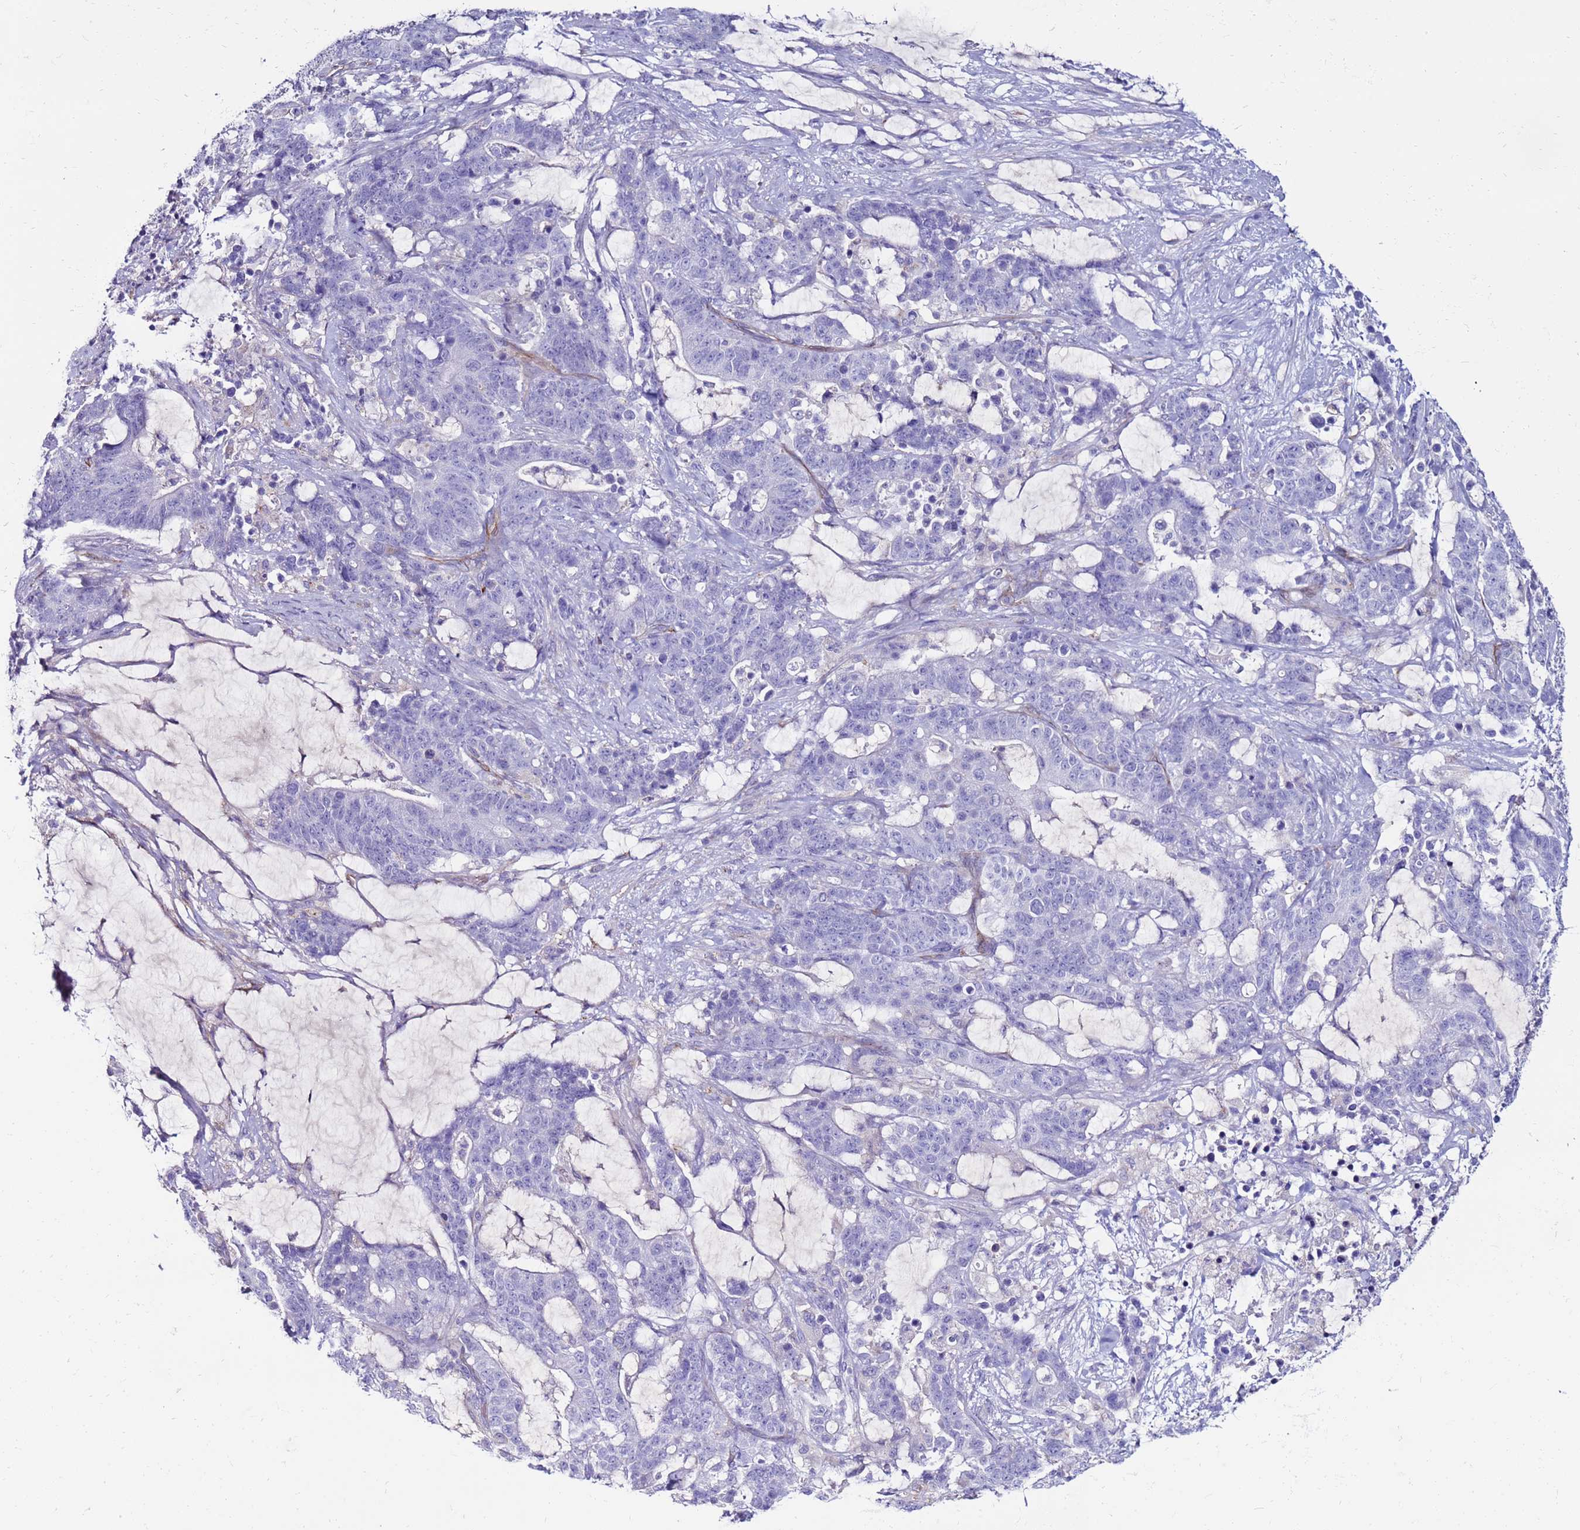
{"staining": {"intensity": "negative", "quantity": "none", "location": "none"}, "tissue": "stomach cancer", "cell_type": "Tumor cells", "image_type": "cancer", "snomed": [{"axis": "morphology", "description": "Normal tissue, NOS"}, {"axis": "morphology", "description": "Adenocarcinoma, NOS"}, {"axis": "topography", "description": "Stomach"}], "caption": "An immunohistochemistry image of stomach cancer is shown. There is no staining in tumor cells of stomach cancer.", "gene": "CLEC4M", "patient": {"sex": "female", "age": 64}}